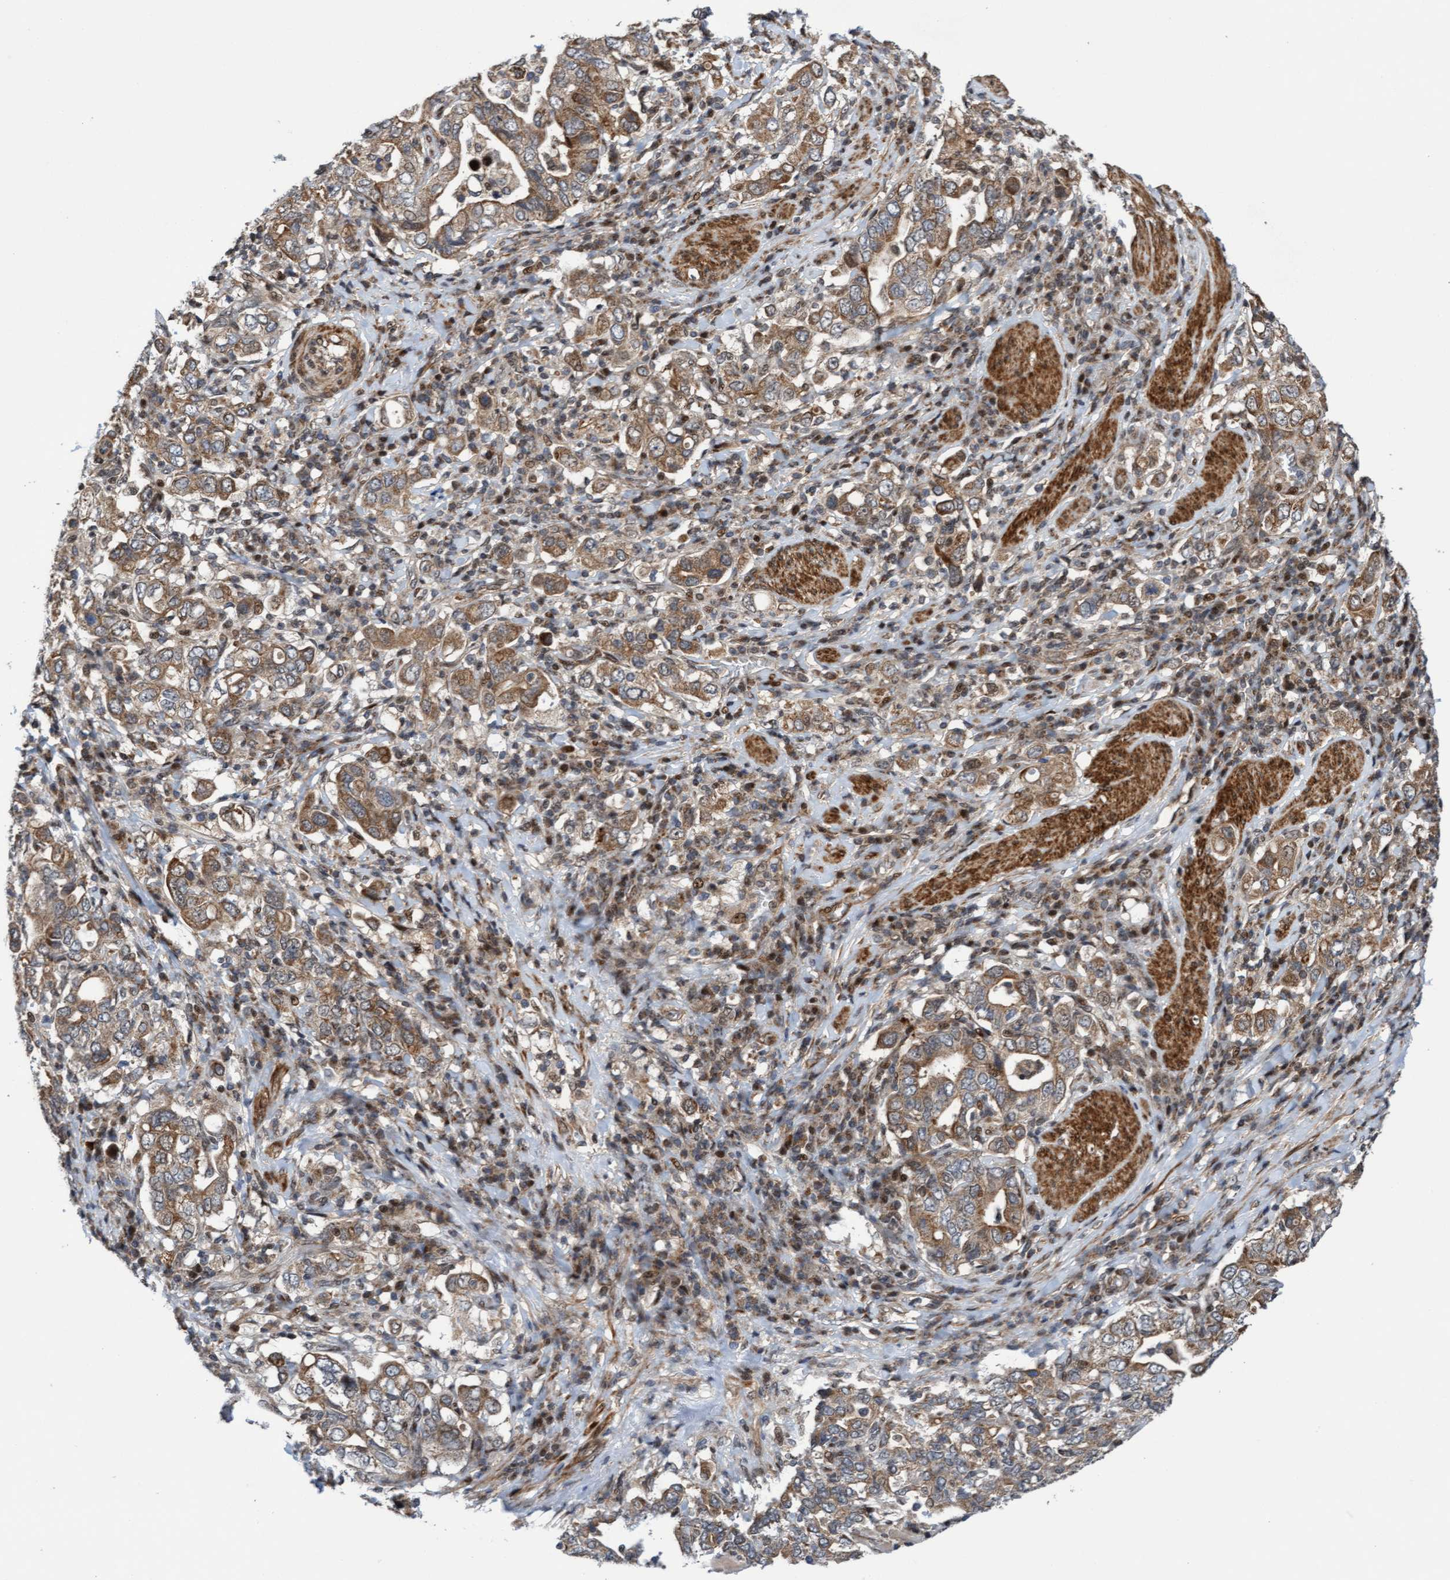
{"staining": {"intensity": "moderate", "quantity": ">75%", "location": "cytoplasmic/membranous"}, "tissue": "stomach cancer", "cell_type": "Tumor cells", "image_type": "cancer", "snomed": [{"axis": "morphology", "description": "Adenocarcinoma, NOS"}, {"axis": "topography", "description": "Stomach, upper"}], "caption": "Moderate cytoplasmic/membranous positivity for a protein is identified in about >75% of tumor cells of stomach cancer (adenocarcinoma) using IHC.", "gene": "ITFG1", "patient": {"sex": "male", "age": 62}}